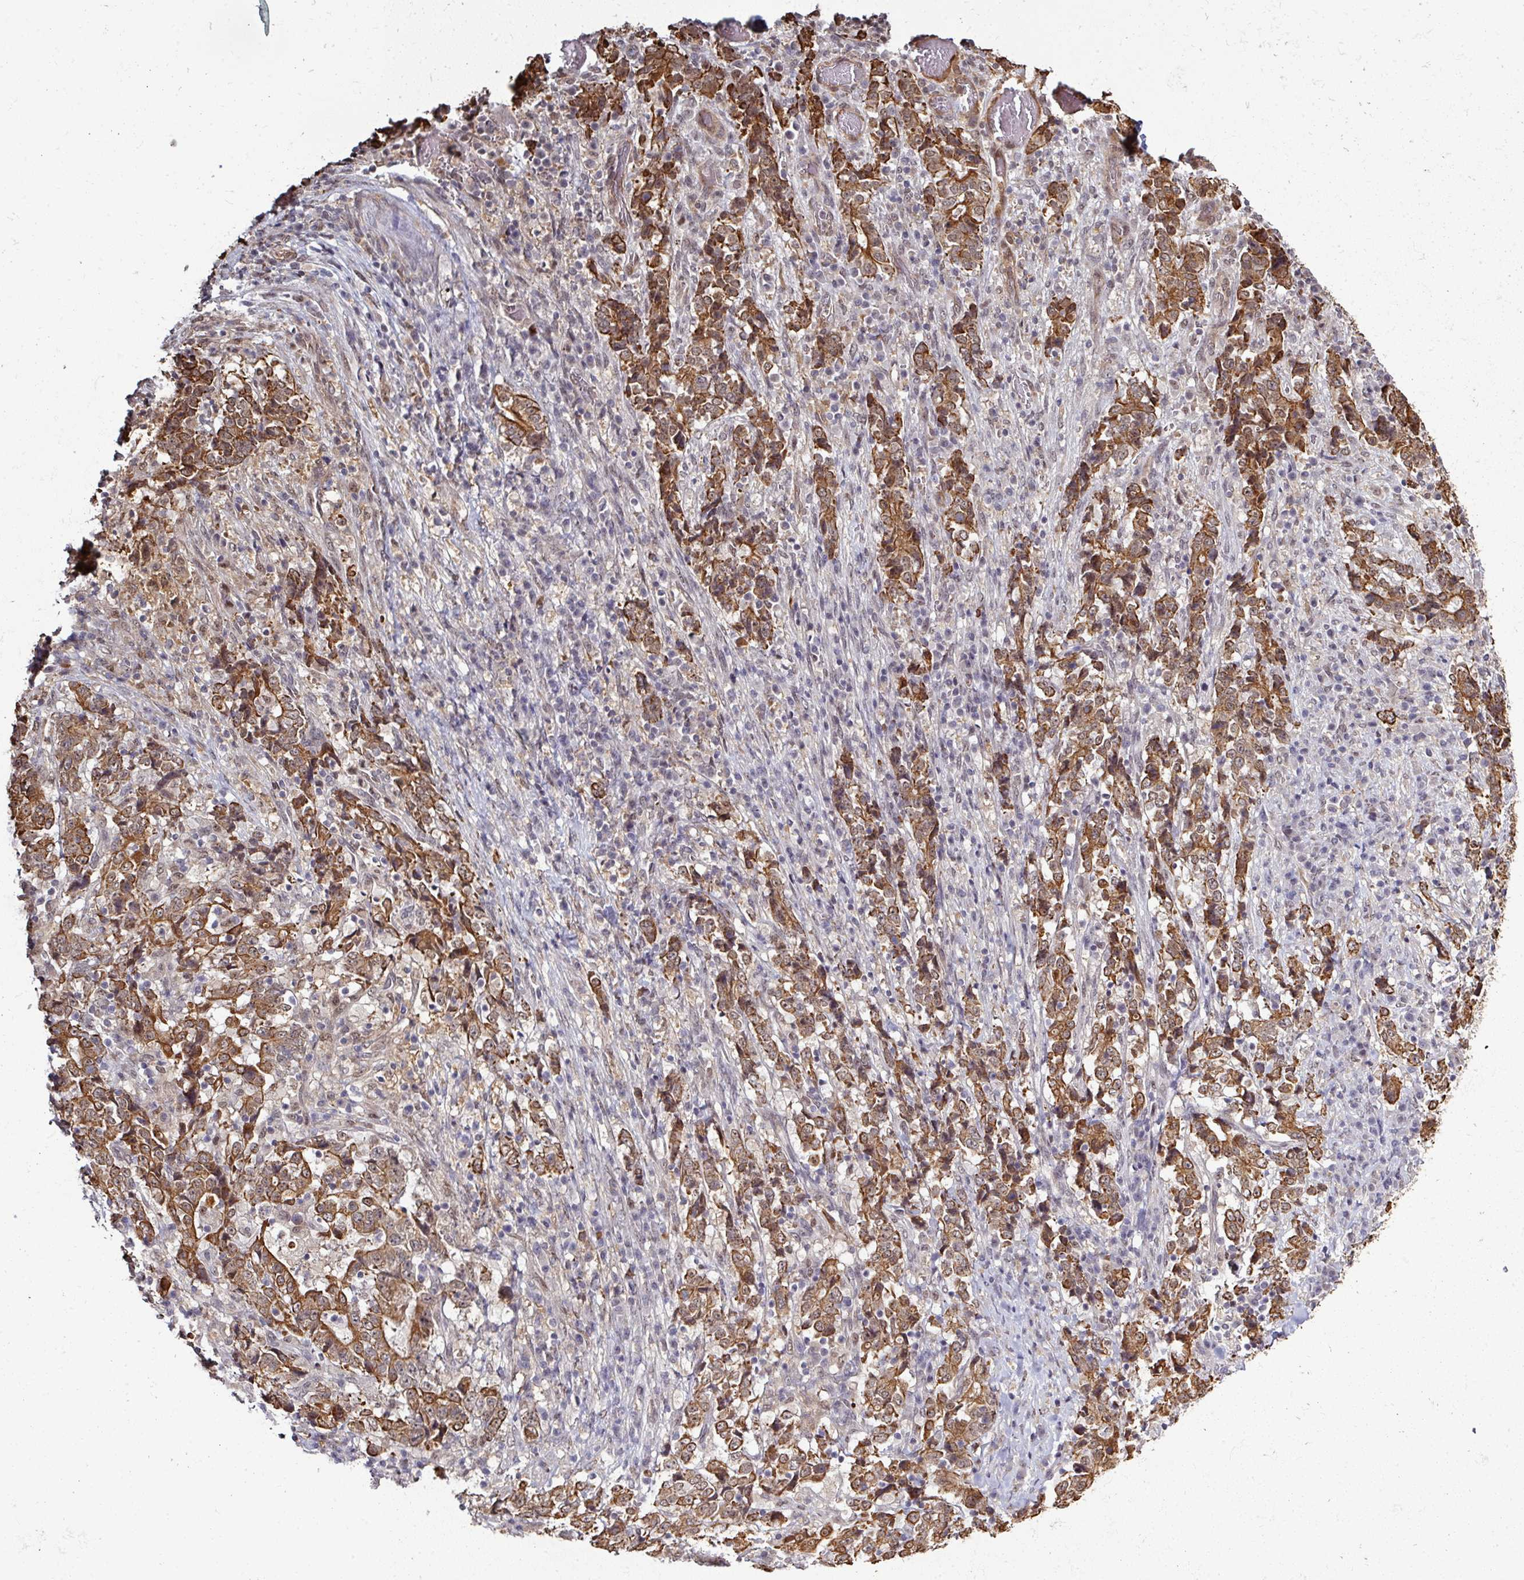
{"staining": {"intensity": "strong", "quantity": "25%-75%", "location": "cytoplasmic/membranous"}, "tissue": "stomach cancer", "cell_type": "Tumor cells", "image_type": "cancer", "snomed": [{"axis": "morphology", "description": "Normal tissue, NOS"}, {"axis": "morphology", "description": "Adenocarcinoma, NOS"}, {"axis": "topography", "description": "Stomach, upper"}, {"axis": "topography", "description": "Stomach"}], "caption": "Protein staining by immunohistochemistry demonstrates strong cytoplasmic/membranous staining in about 25%-75% of tumor cells in stomach cancer.", "gene": "GTF2H3", "patient": {"sex": "male", "age": 59}}